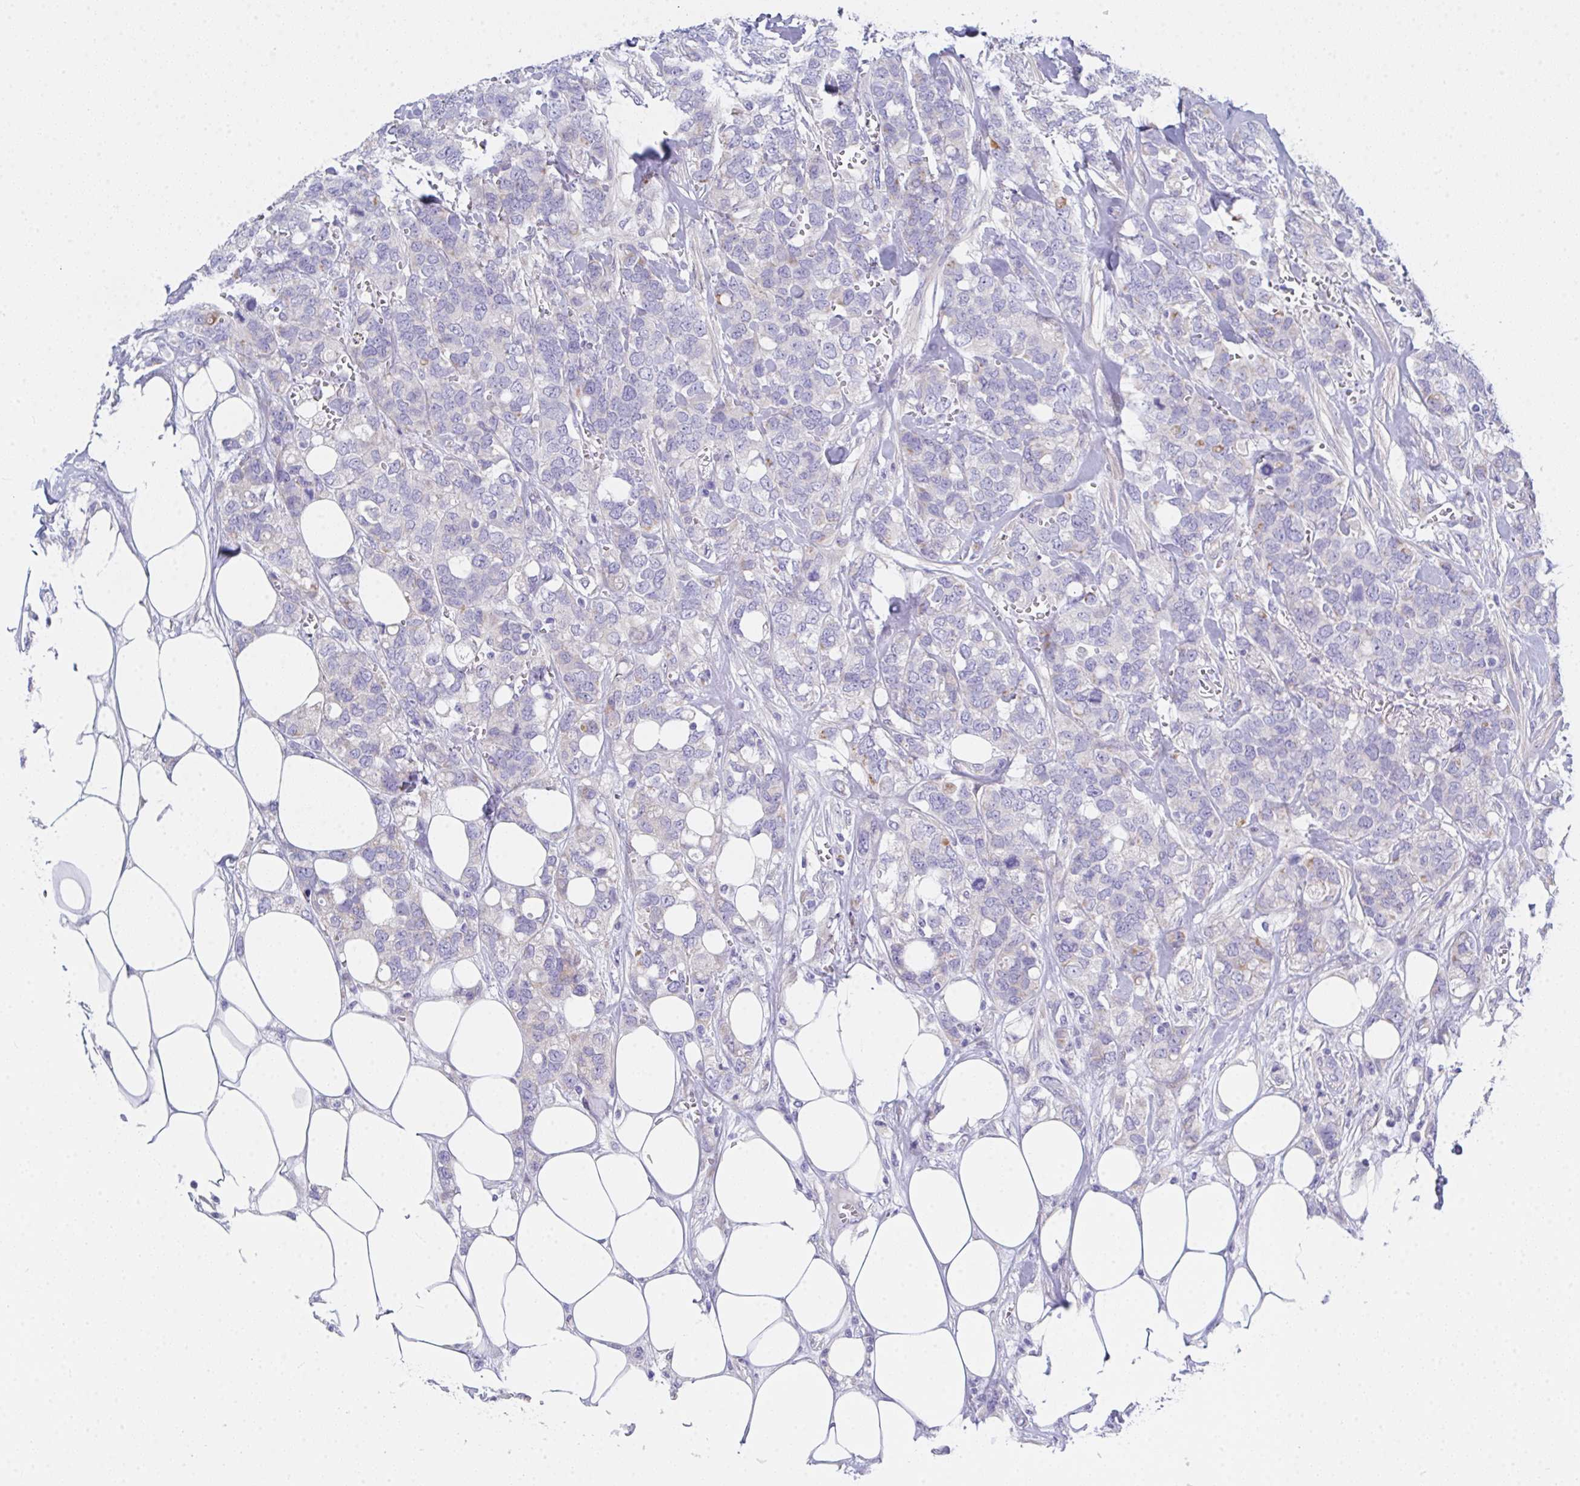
{"staining": {"intensity": "weak", "quantity": "<25%", "location": "cytoplasmic/membranous"}, "tissue": "breast cancer", "cell_type": "Tumor cells", "image_type": "cancer", "snomed": [{"axis": "morphology", "description": "Lobular carcinoma"}, {"axis": "topography", "description": "Breast"}], "caption": "Tumor cells show no significant staining in lobular carcinoma (breast). (Stains: DAB (3,3'-diaminobenzidine) immunohistochemistry with hematoxylin counter stain, Microscopy: brightfield microscopy at high magnification).", "gene": "FBXO47", "patient": {"sex": "female", "age": 91}}